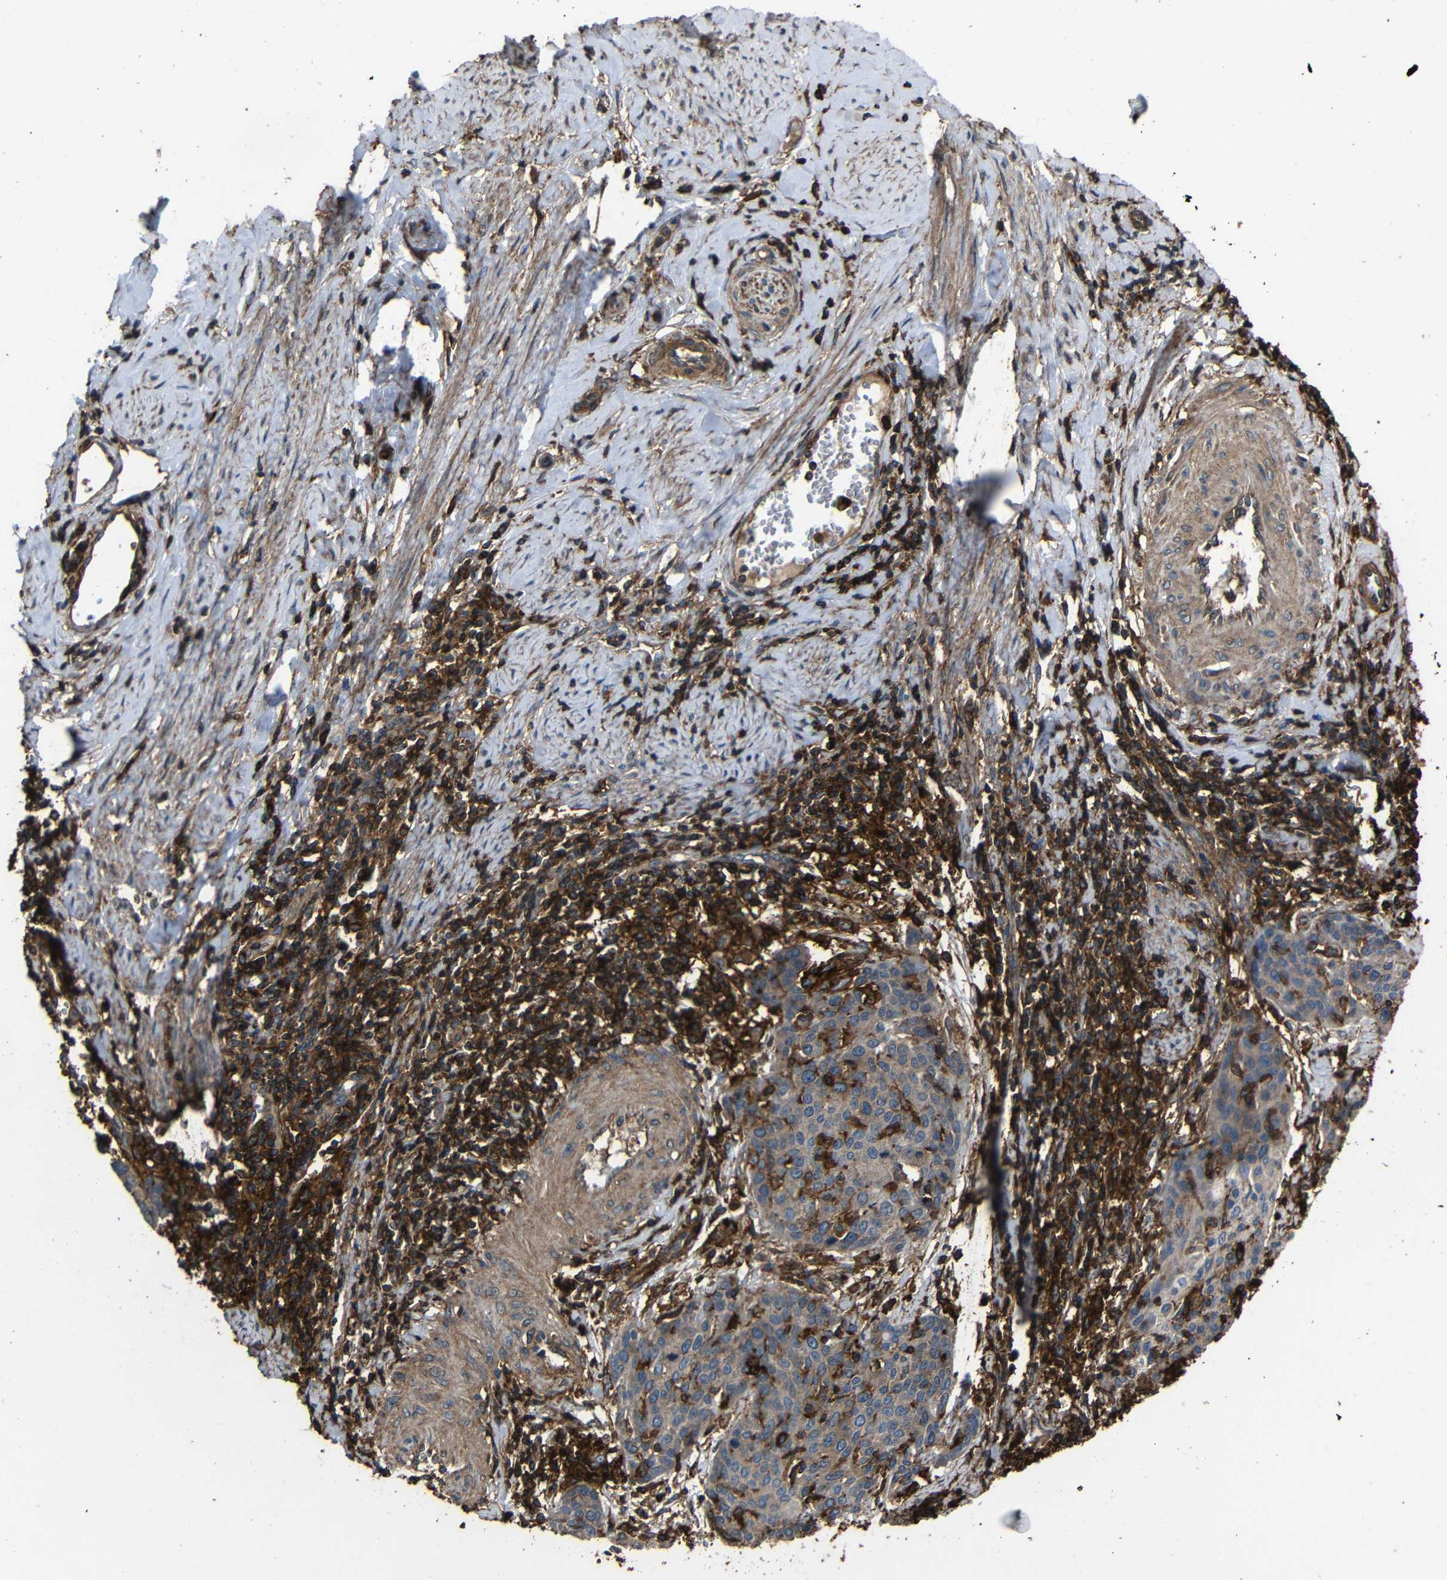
{"staining": {"intensity": "weak", "quantity": ">75%", "location": "cytoplasmic/membranous"}, "tissue": "cervical cancer", "cell_type": "Tumor cells", "image_type": "cancer", "snomed": [{"axis": "morphology", "description": "Squamous cell carcinoma, NOS"}, {"axis": "topography", "description": "Cervix"}], "caption": "This is an image of immunohistochemistry staining of cervical cancer, which shows weak positivity in the cytoplasmic/membranous of tumor cells.", "gene": "ADGRE5", "patient": {"sex": "female", "age": 38}}